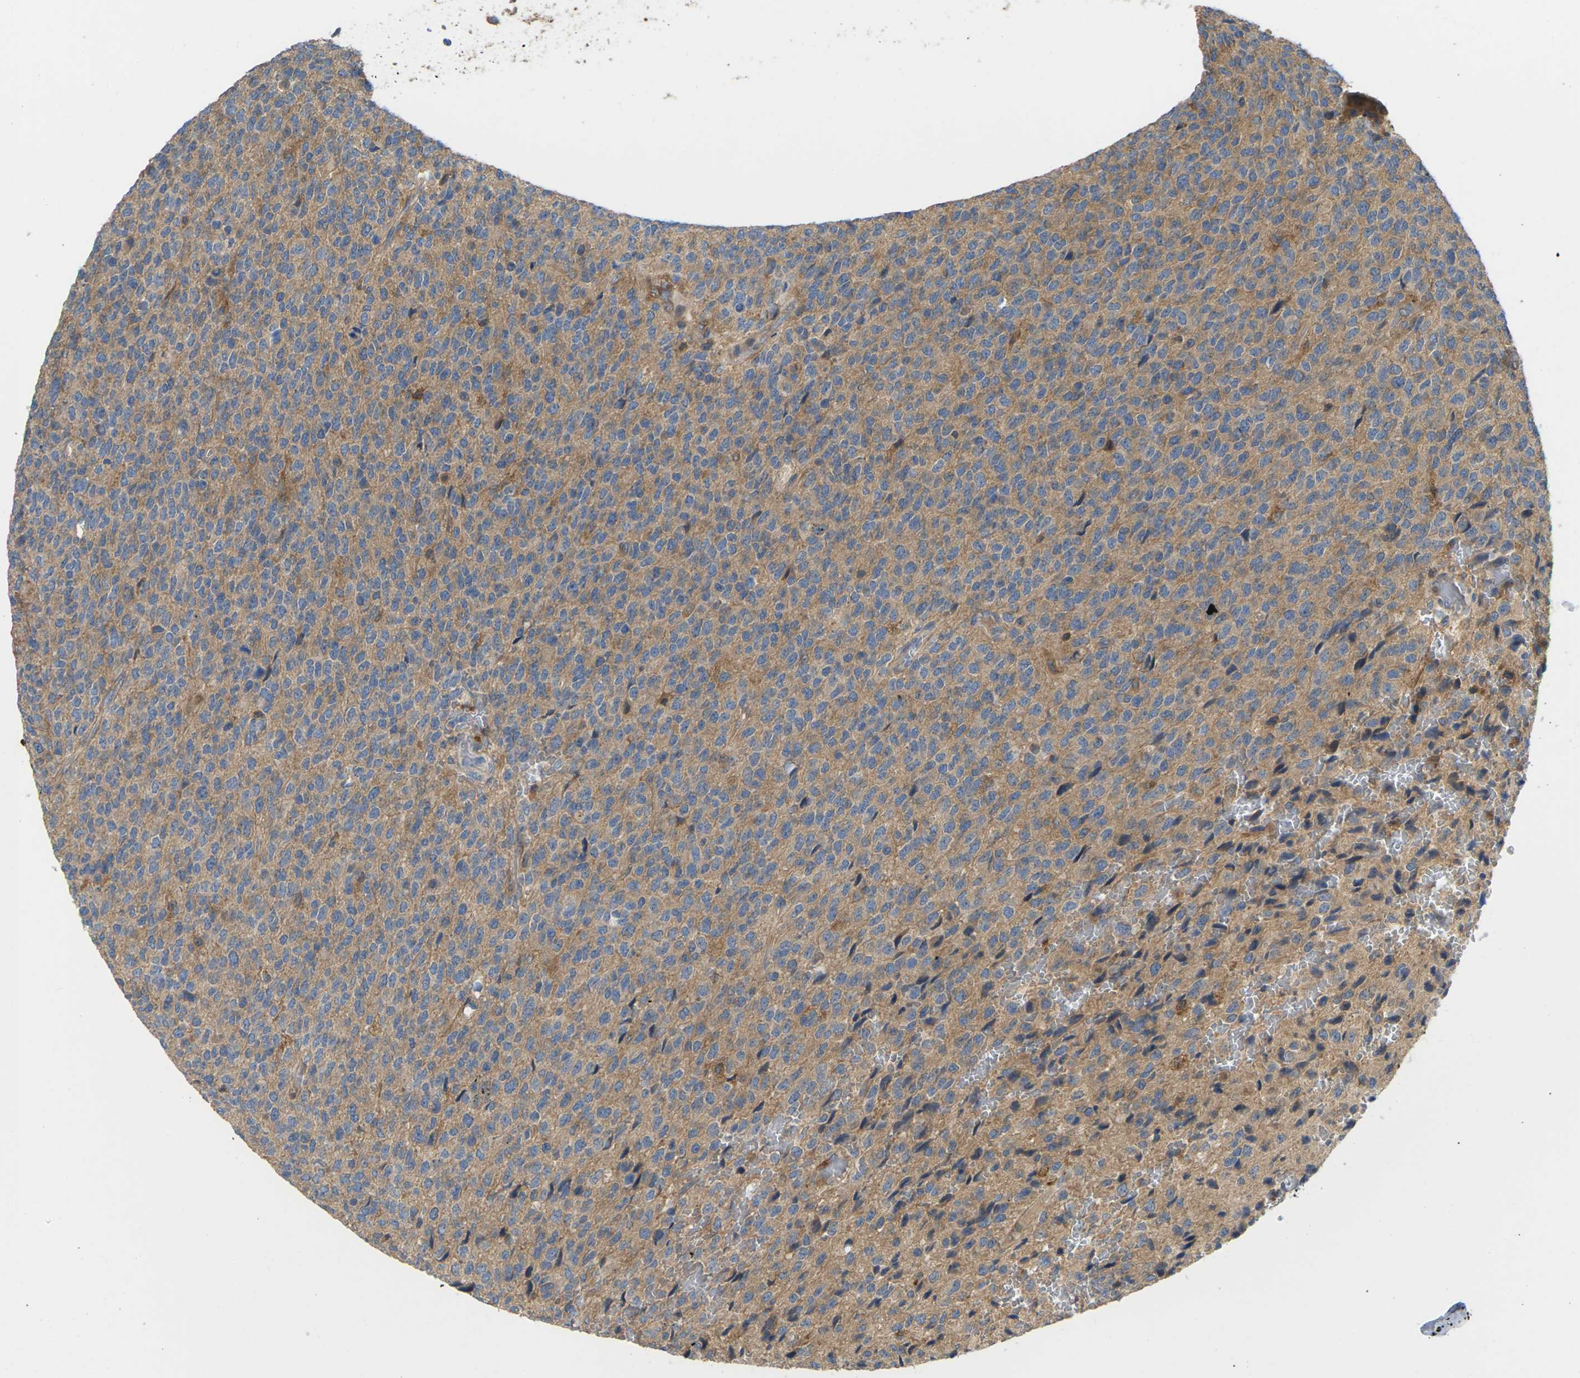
{"staining": {"intensity": "weak", "quantity": "25%-75%", "location": "cytoplasmic/membranous"}, "tissue": "glioma", "cell_type": "Tumor cells", "image_type": "cancer", "snomed": [{"axis": "morphology", "description": "Glioma, malignant, High grade"}, {"axis": "topography", "description": "pancreas cauda"}], "caption": "Immunohistochemical staining of human glioma shows weak cytoplasmic/membranous protein staining in approximately 25%-75% of tumor cells.", "gene": "TIAM1", "patient": {"sex": "male", "age": 60}}